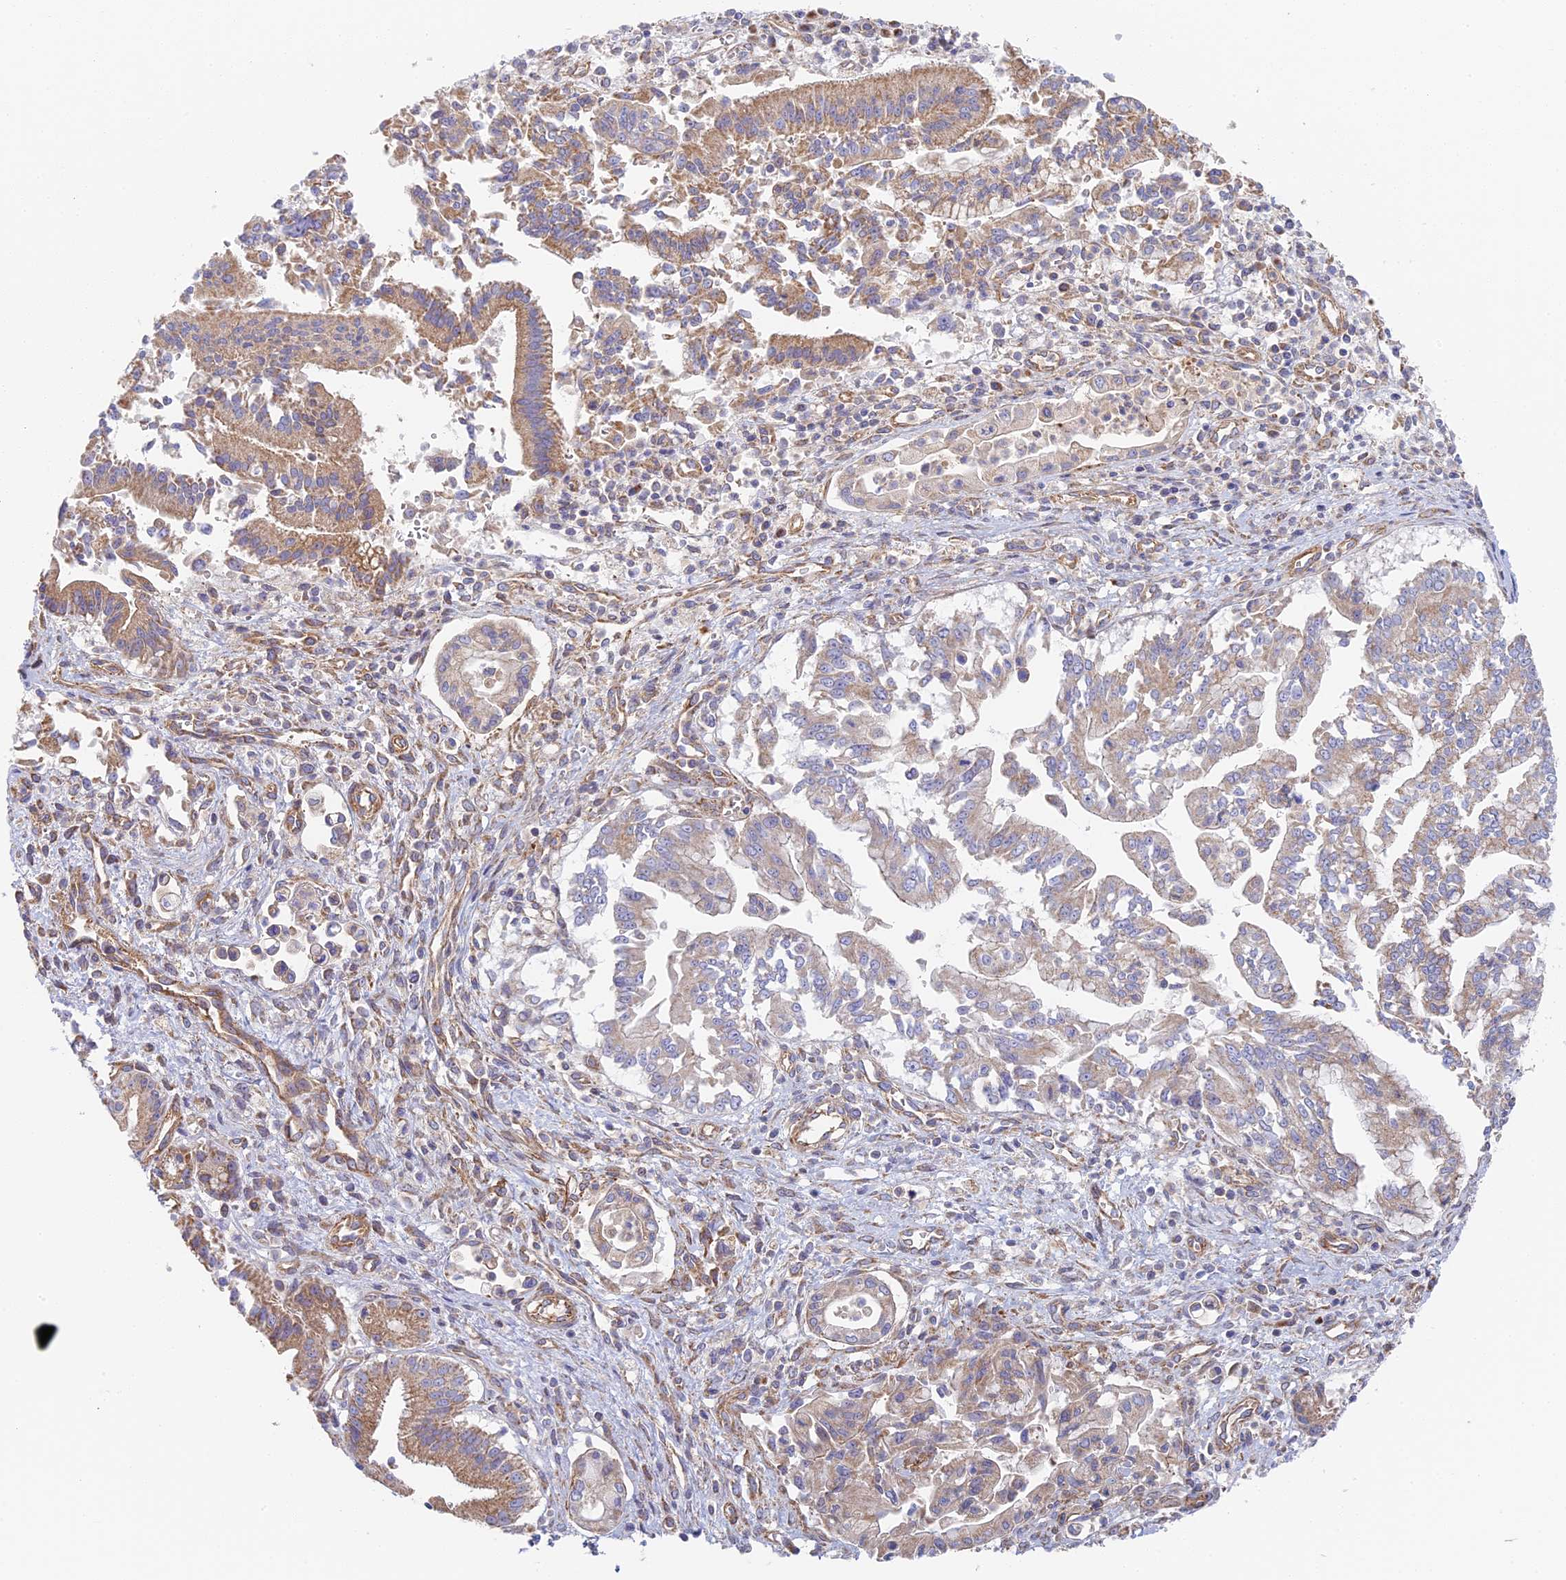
{"staining": {"intensity": "moderate", "quantity": "25%-75%", "location": "cytoplasmic/membranous"}, "tissue": "pancreatic cancer", "cell_type": "Tumor cells", "image_type": "cancer", "snomed": [{"axis": "morphology", "description": "Adenocarcinoma, NOS"}, {"axis": "topography", "description": "Pancreas"}], "caption": "The histopathology image reveals a brown stain indicating the presence of a protein in the cytoplasmic/membranous of tumor cells in pancreatic cancer (adenocarcinoma).", "gene": "DDA1", "patient": {"sex": "male", "age": 78}}